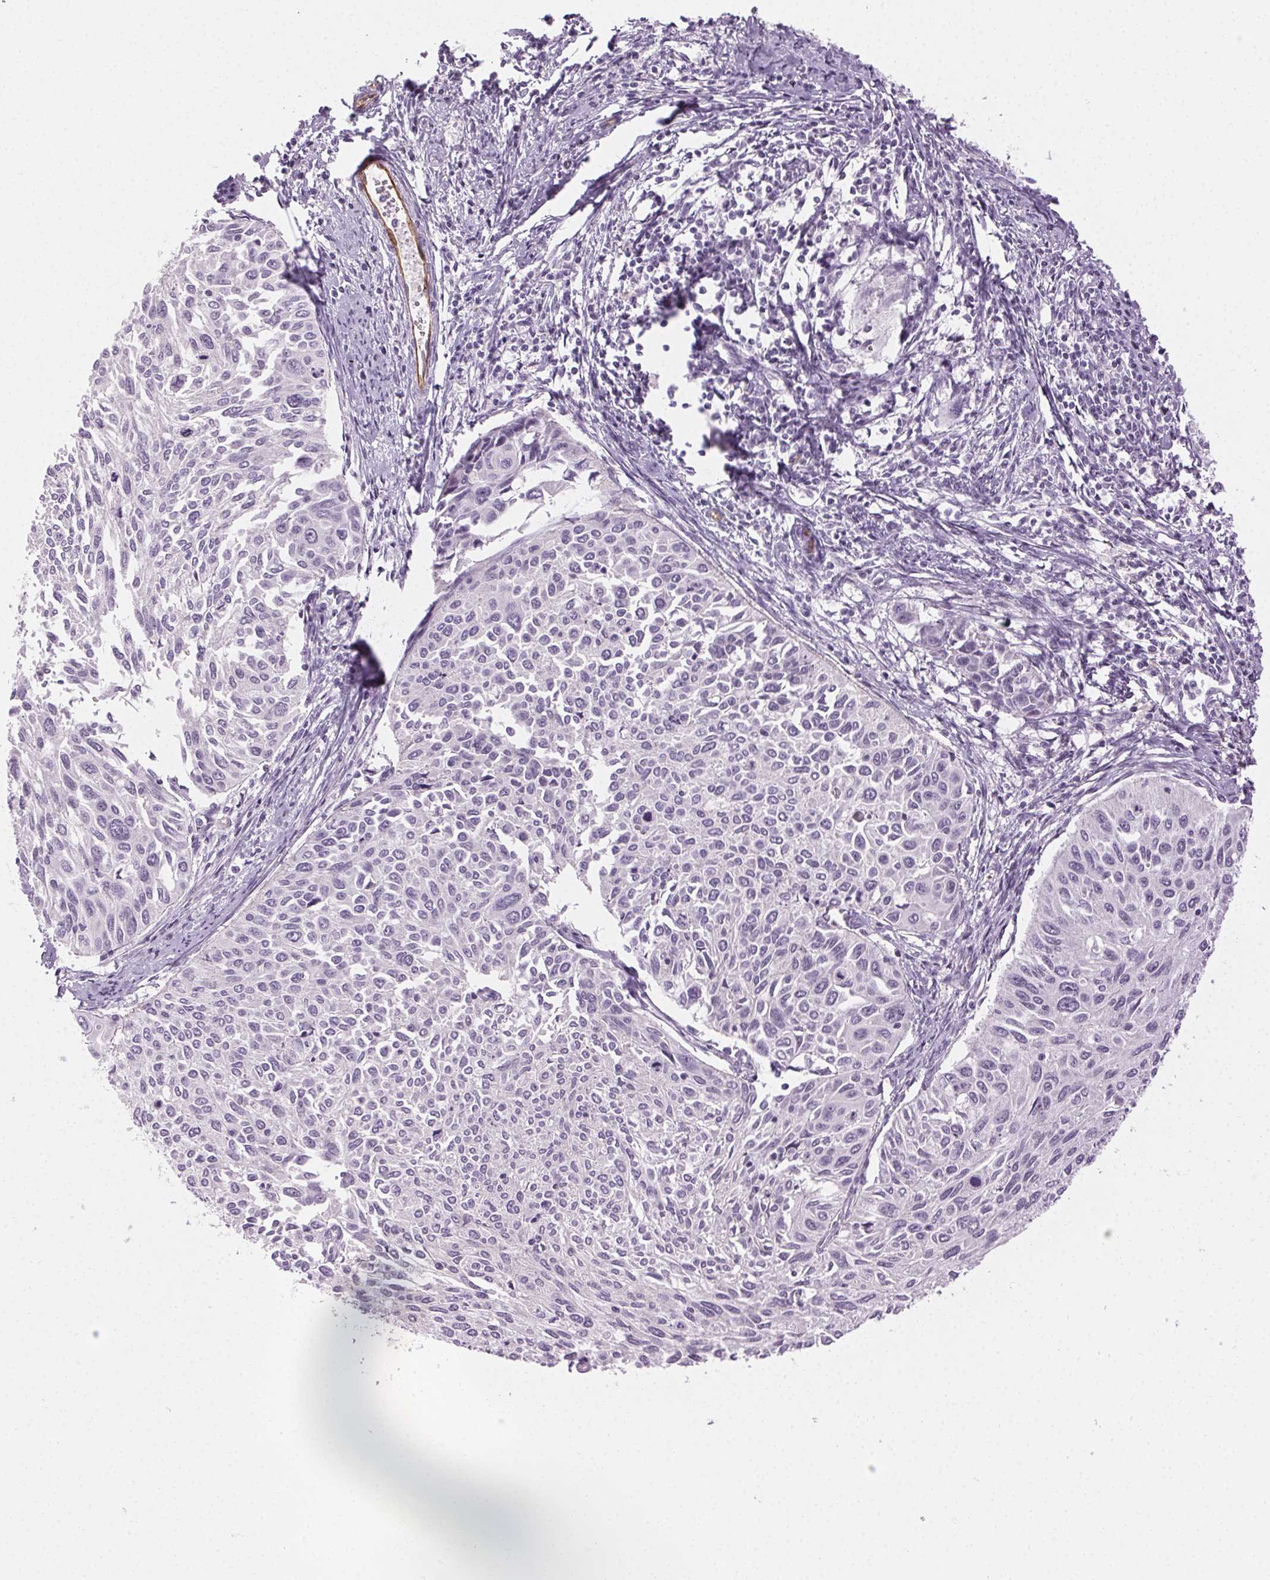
{"staining": {"intensity": "negative", "quantity": "none", "location": "none"}, "tissue": "cervical cancer", "cell_type": "Tumor cells", "image_type": "cancer", "snomed": [{"axis": "morphology", "description": "Squamous cell carcinoma, NOS"}, {"axis": "topography", "description": "Cervix"}], "caption": "An IHC image of squamous cell carcinoma (cervical) is shown. There is no staining in tumor cells of squamous cell carcinoma (cervical).", "gene": "AIF1L", "patient": {"sex": "female", "age": 50}}